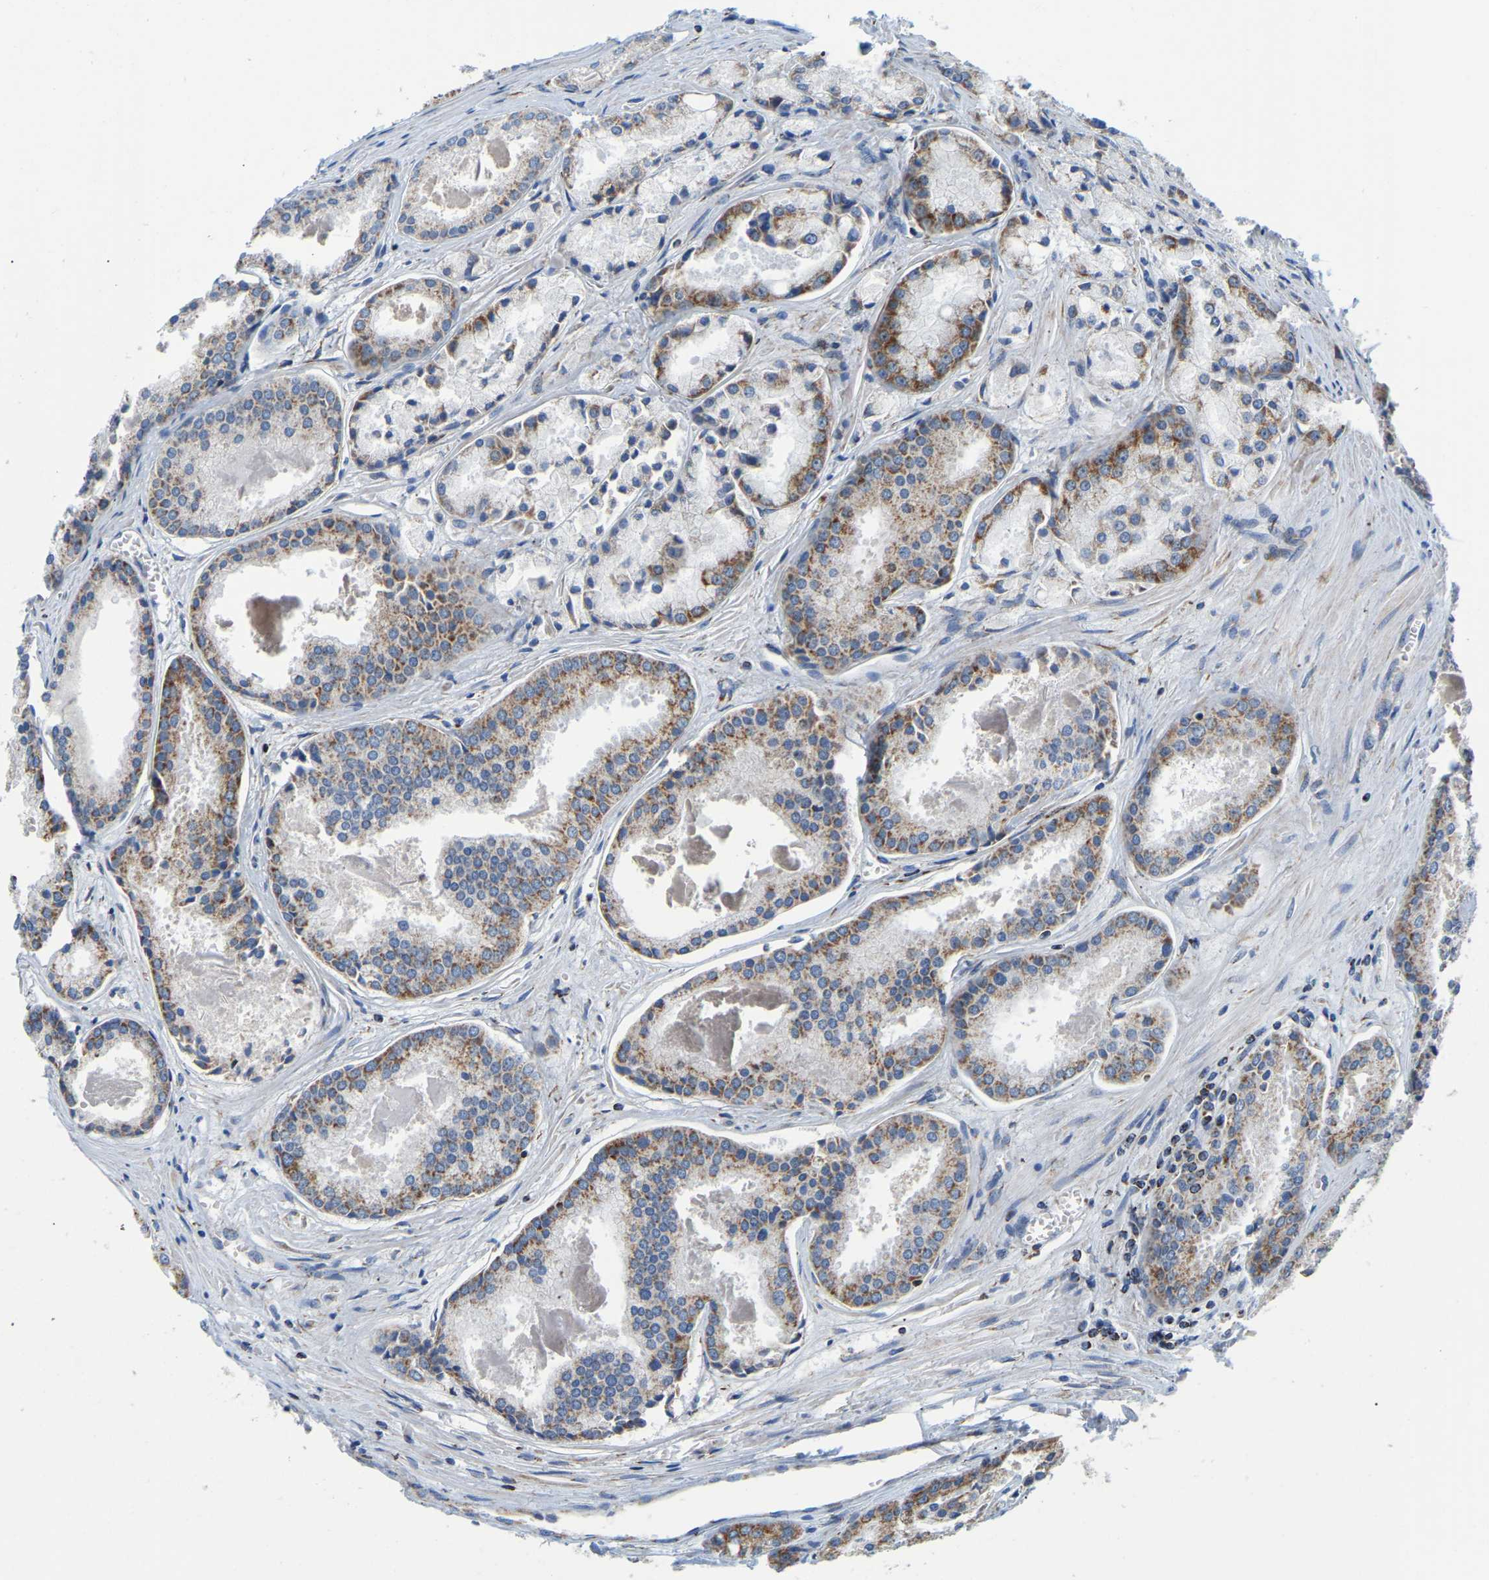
{"staining": {"intensity": "moderate", "quantity": "25%-75%", "location": "cytoplasmic/membranous"}, "tissue": "prostate cancer", "cell_type": "Tumor cells", "image_type": "cancer", "snomed": [{"axis": "morphology", "description": "Adenocarcinoma, Low grade"}, {"axis": "topography", "description": "Prostate"}], "caption": "Adenocarcinoma (low-grade) (prostate) stained for a protein displays moderate cytoplasmic/membranous positivity in tumor cells. Using DAB (3,3'-diaminobenzidine) (brown) and hematoxylin (blue) stains, captured at high magnification using brightfield microscopy.", "gene": "SFXN1", "patient": {"sex": "male", "age": 64}}